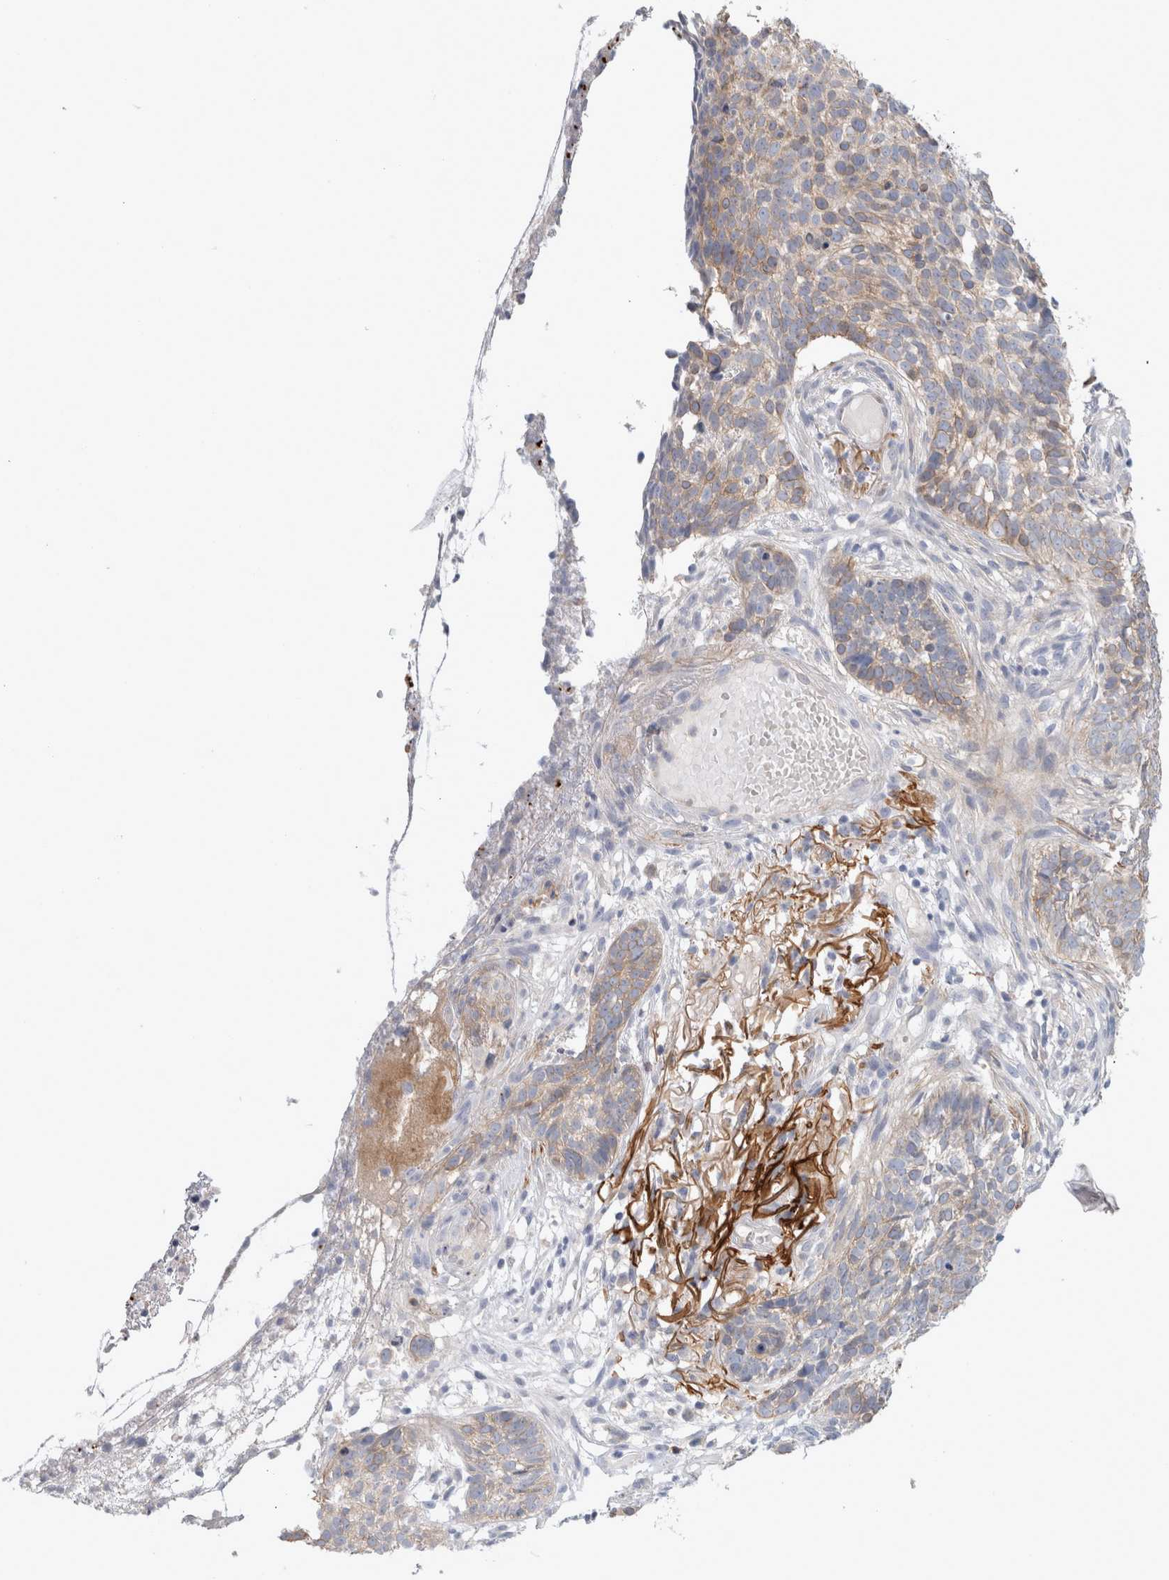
{"staining": {"intensity": "weak", "quantity": "<25%", "location": "cytoplasmic/membranous"}, "tissue": "skin cancer", "cell_type": "Tumor cells", "image_type": "cancer", "snomed": [{"axis": "morphology", "description": "Basal cell carcinoma"}, {"axis": "topography", "description": "Skin"}], "caption": "The micrograph displays no staining of tumor cells in skin basal cell carcinoma.", "gene": "CD55", "patient": {"sex": "male", "age": 85}}